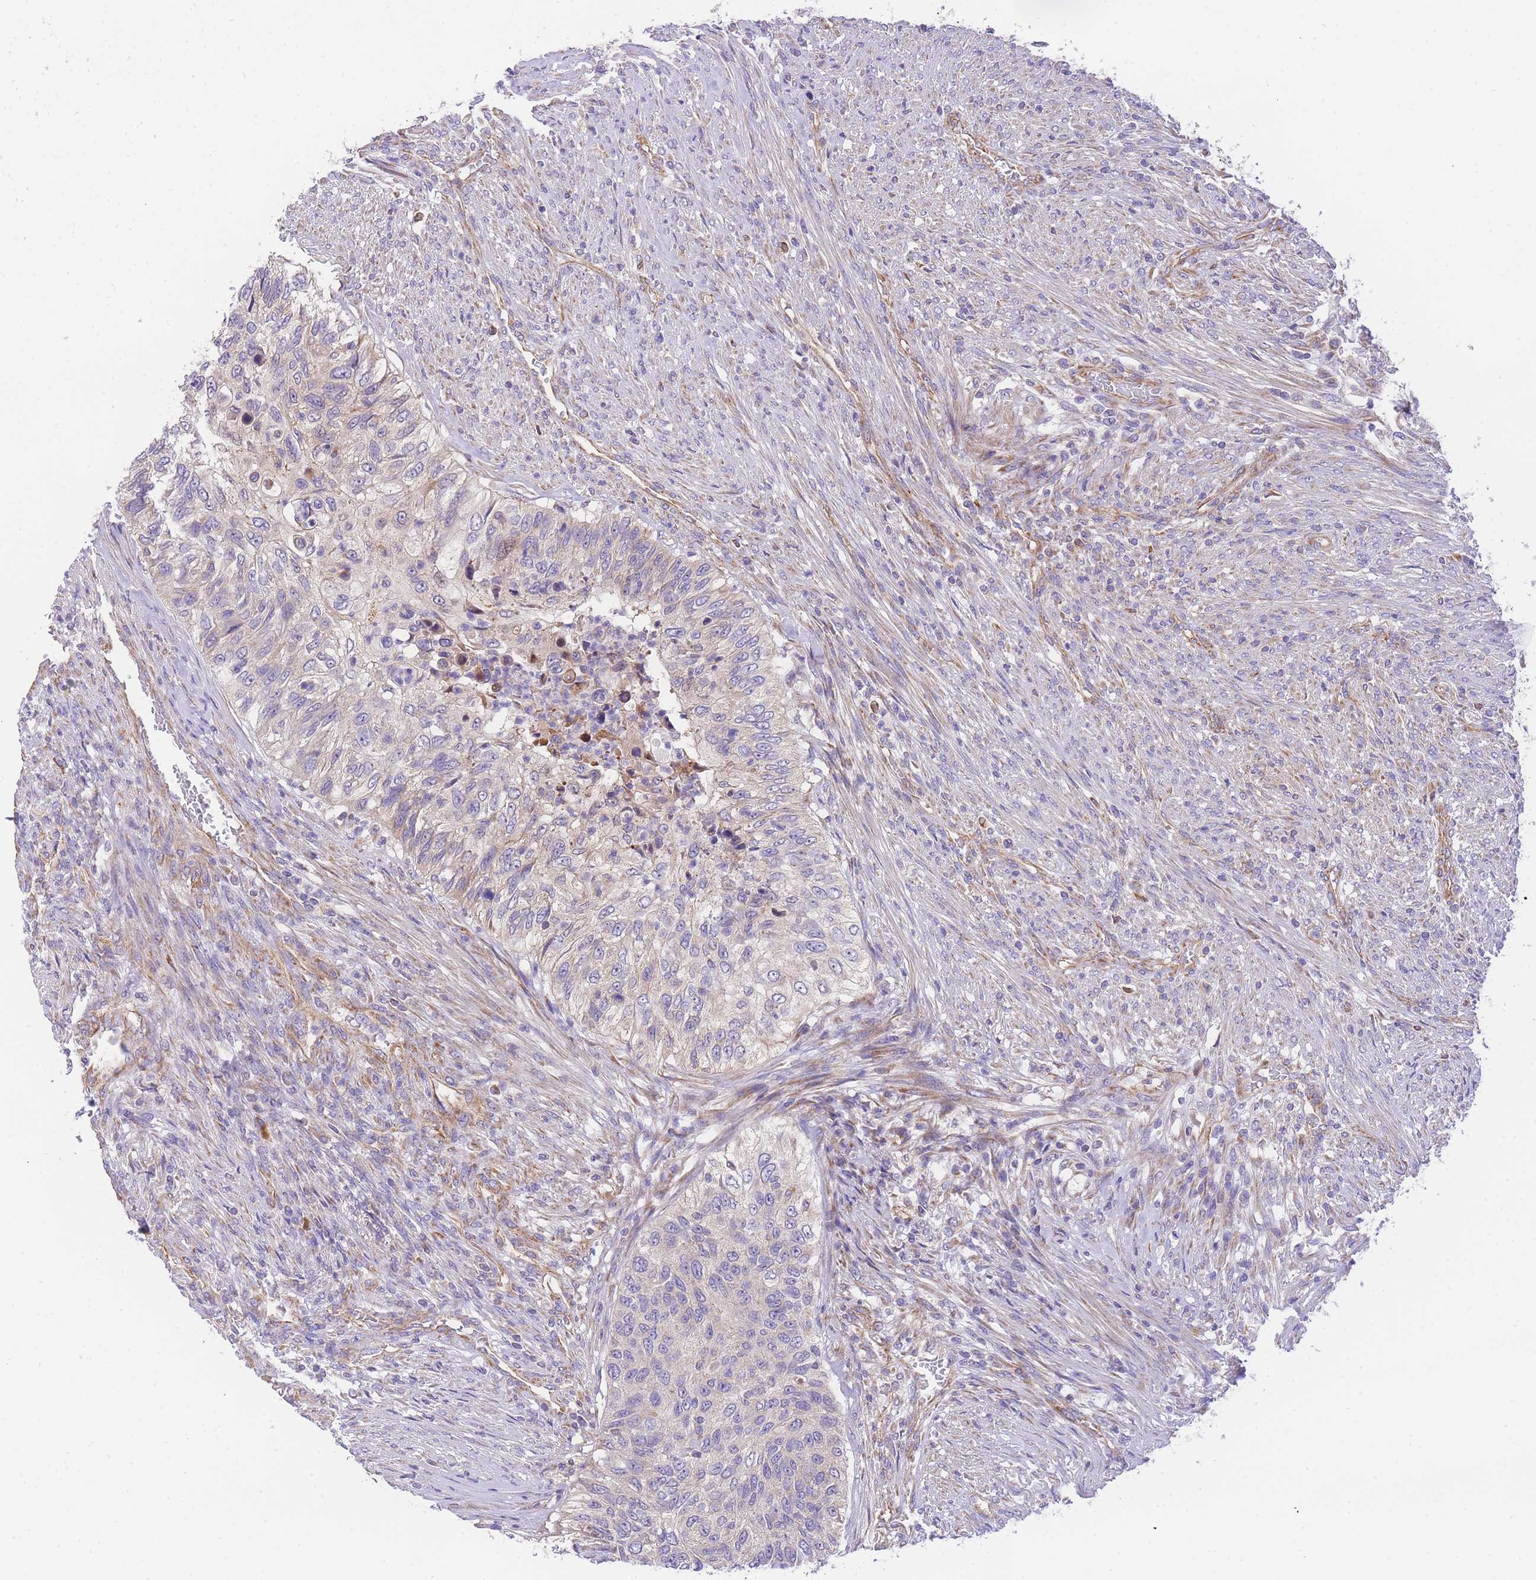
{"staining": {"intensity": "weak", "quantity": "<25%", "location": "cytoplasmic/membranous"}, "tissue": "urothelial cancer", "cell_type": "Tumor cells", "image_type": "cancer", "snomed": [{"axis": "morphology", "description": "Urothelial carcinoma, High grade"}, {"axis": "topography", "description": "Urinary bladder"}], "caption": "Immunohistochemistry image of human urothelial carcinoma (high-grade) stained for a protein (brown), which exhibits no expression in tumor cells. (DAB (3,3'-diaminobenzidine) immunohistochemistry (IHC) with hematoxylin counter stain).", "gene": "MTRES1", "patient": {"sex": "female", "age": 60}}